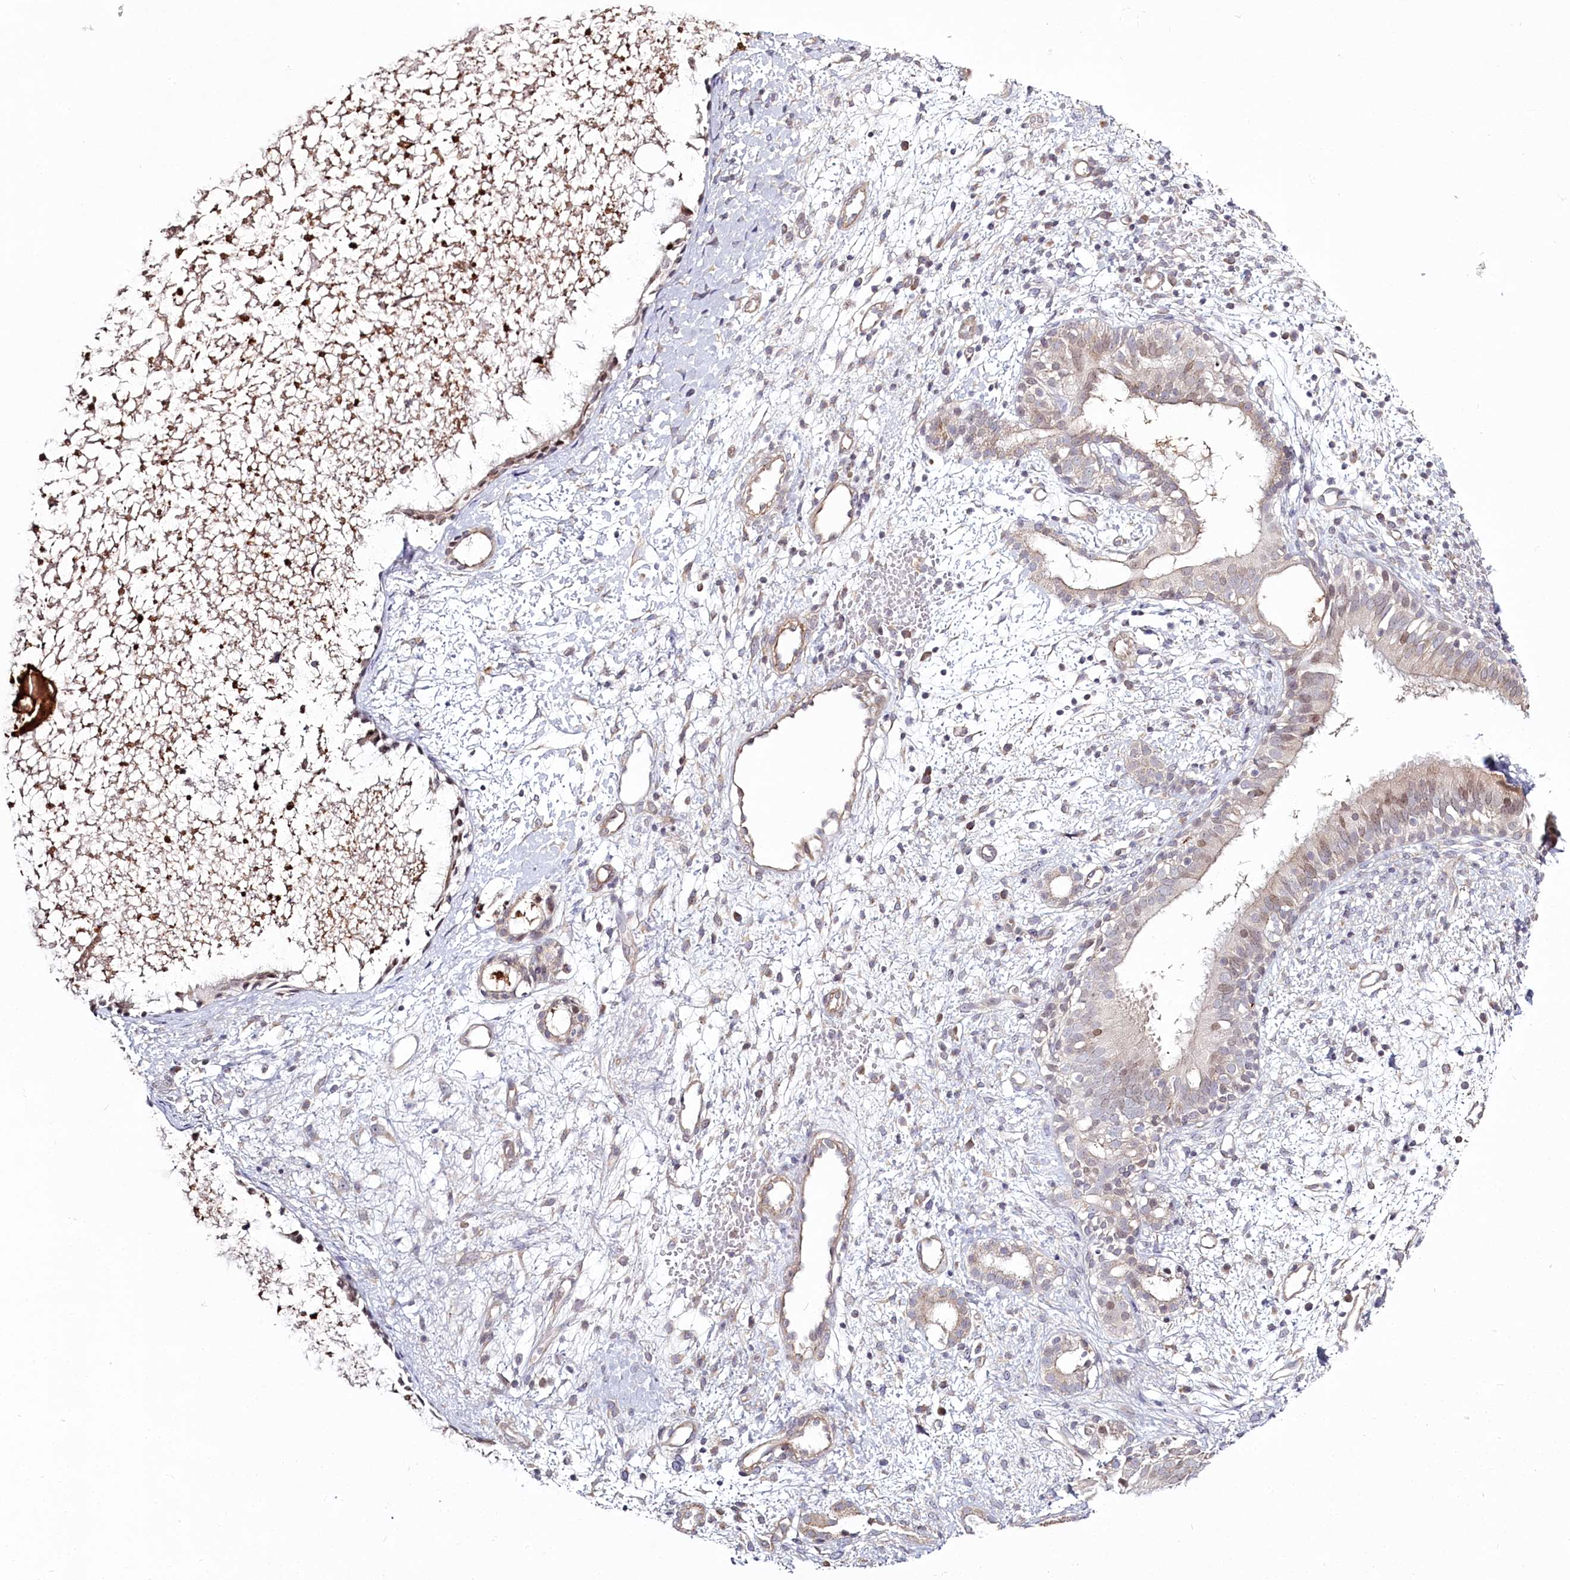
{"staining": {"intensity": "weak", "quantity": "<25%", "location": "nuclear"}, "tissue": "nasopharynx", "cell_type": "Respiratory epithelial cells", "image_type": "normal", "snomed": [{"axis": "morphology", "description": "Normal tissue, NOS"}, {"axis": "topography", "description": "Nasopharynx"}], "caption": "The image exhibits no significant staining in respiratory epithelial cells of nasopharynx.", "gene": "SPINK13", "patient": {"sex": "male", "age": 22}}